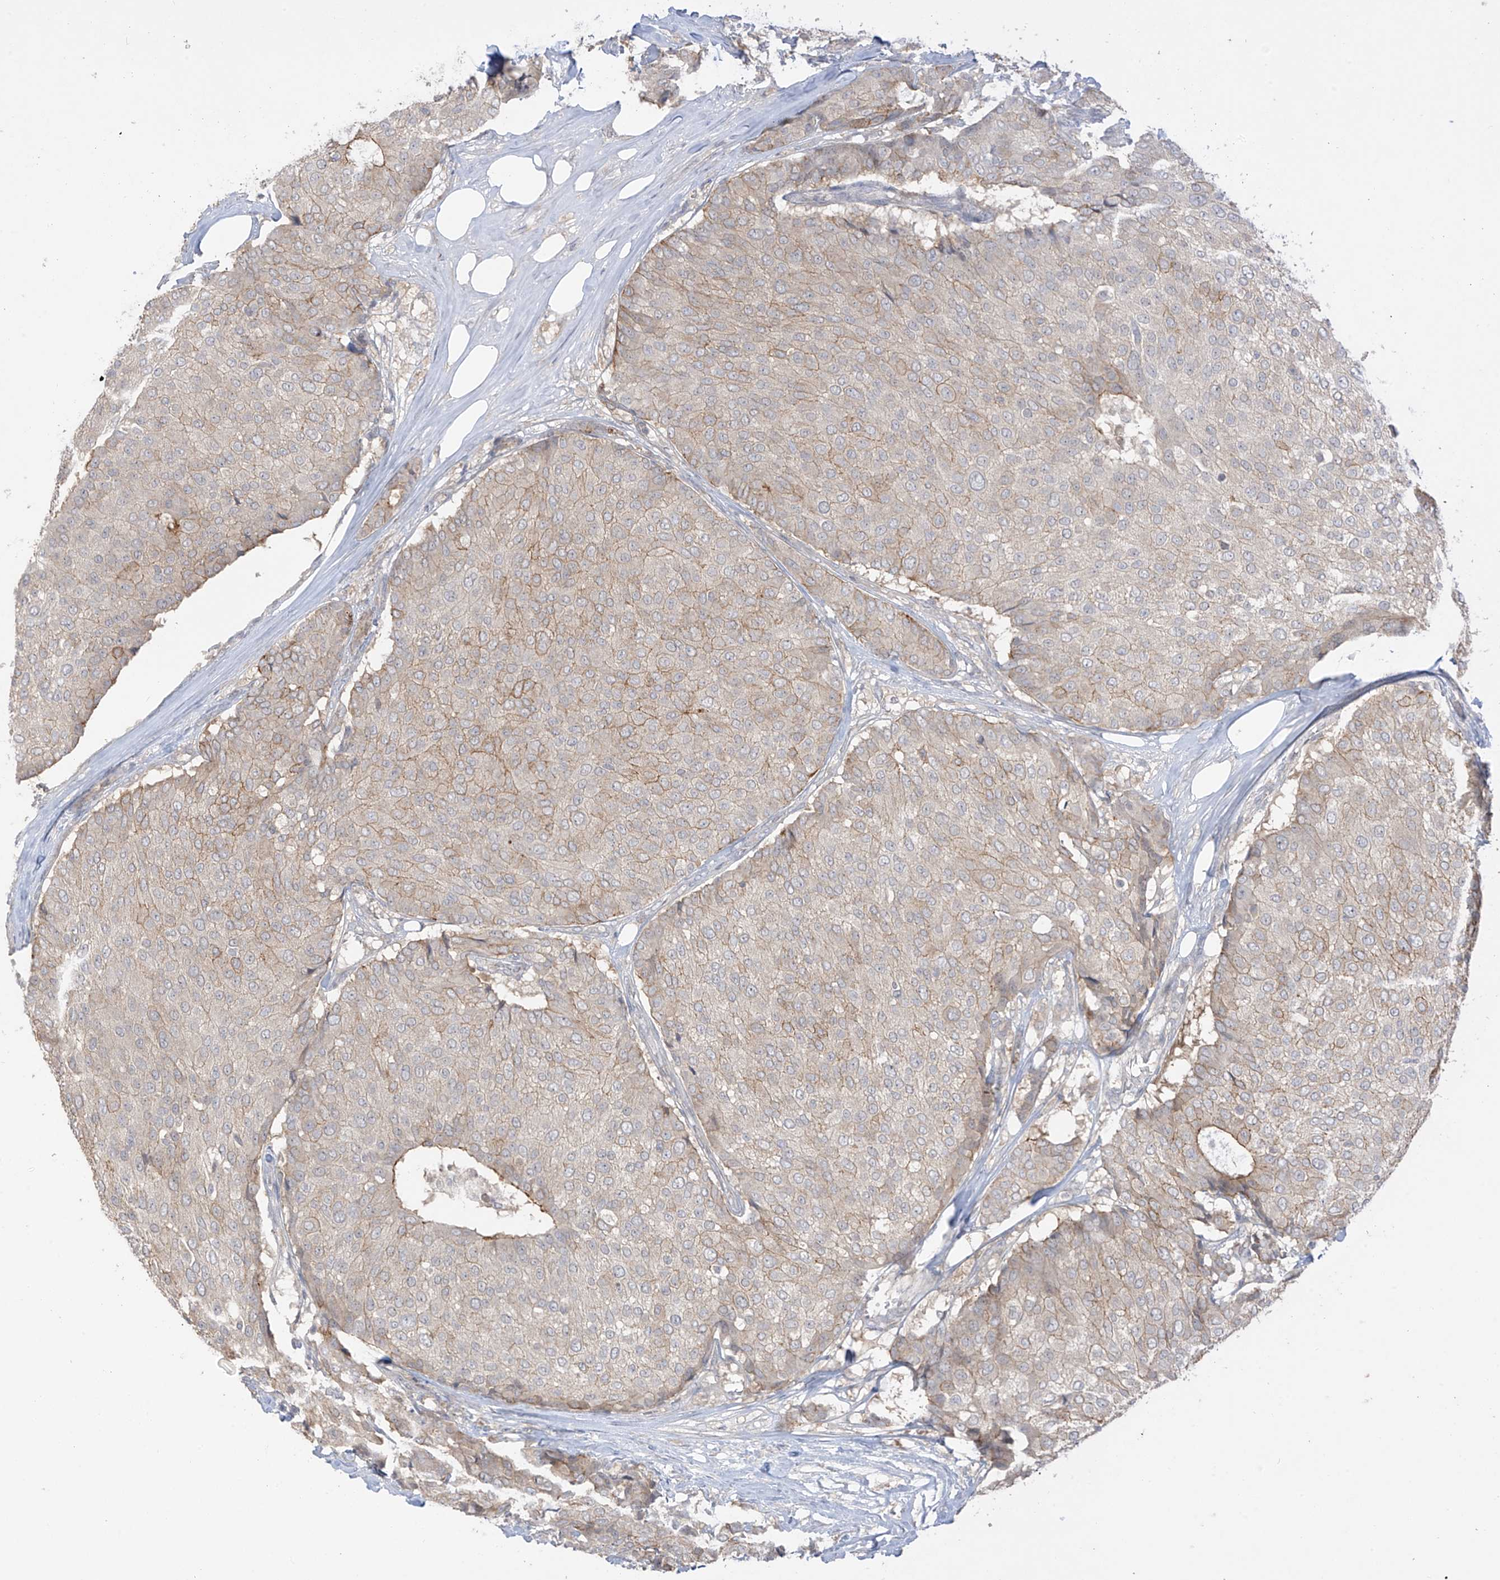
{"staining": {"intensity": "weak", "quantity": "25%-75%", "location": "cytoplasmic/membranous"}, "tissue": "breast cancer", "cell_type": "Tumor cells", "image_type": "cancer", "snomed": [{"axis": "morphology", "description": "Duct carcinoma"}, {"axis": "topography", "description": "Breast"}], "caption": "Breast cancer (intraductal carcinoma) stained with a protein marker demonstrates weak staining in tumor cells.", "gene": "ANGEL2", "patient": {"sex": "female", "age": 75}}